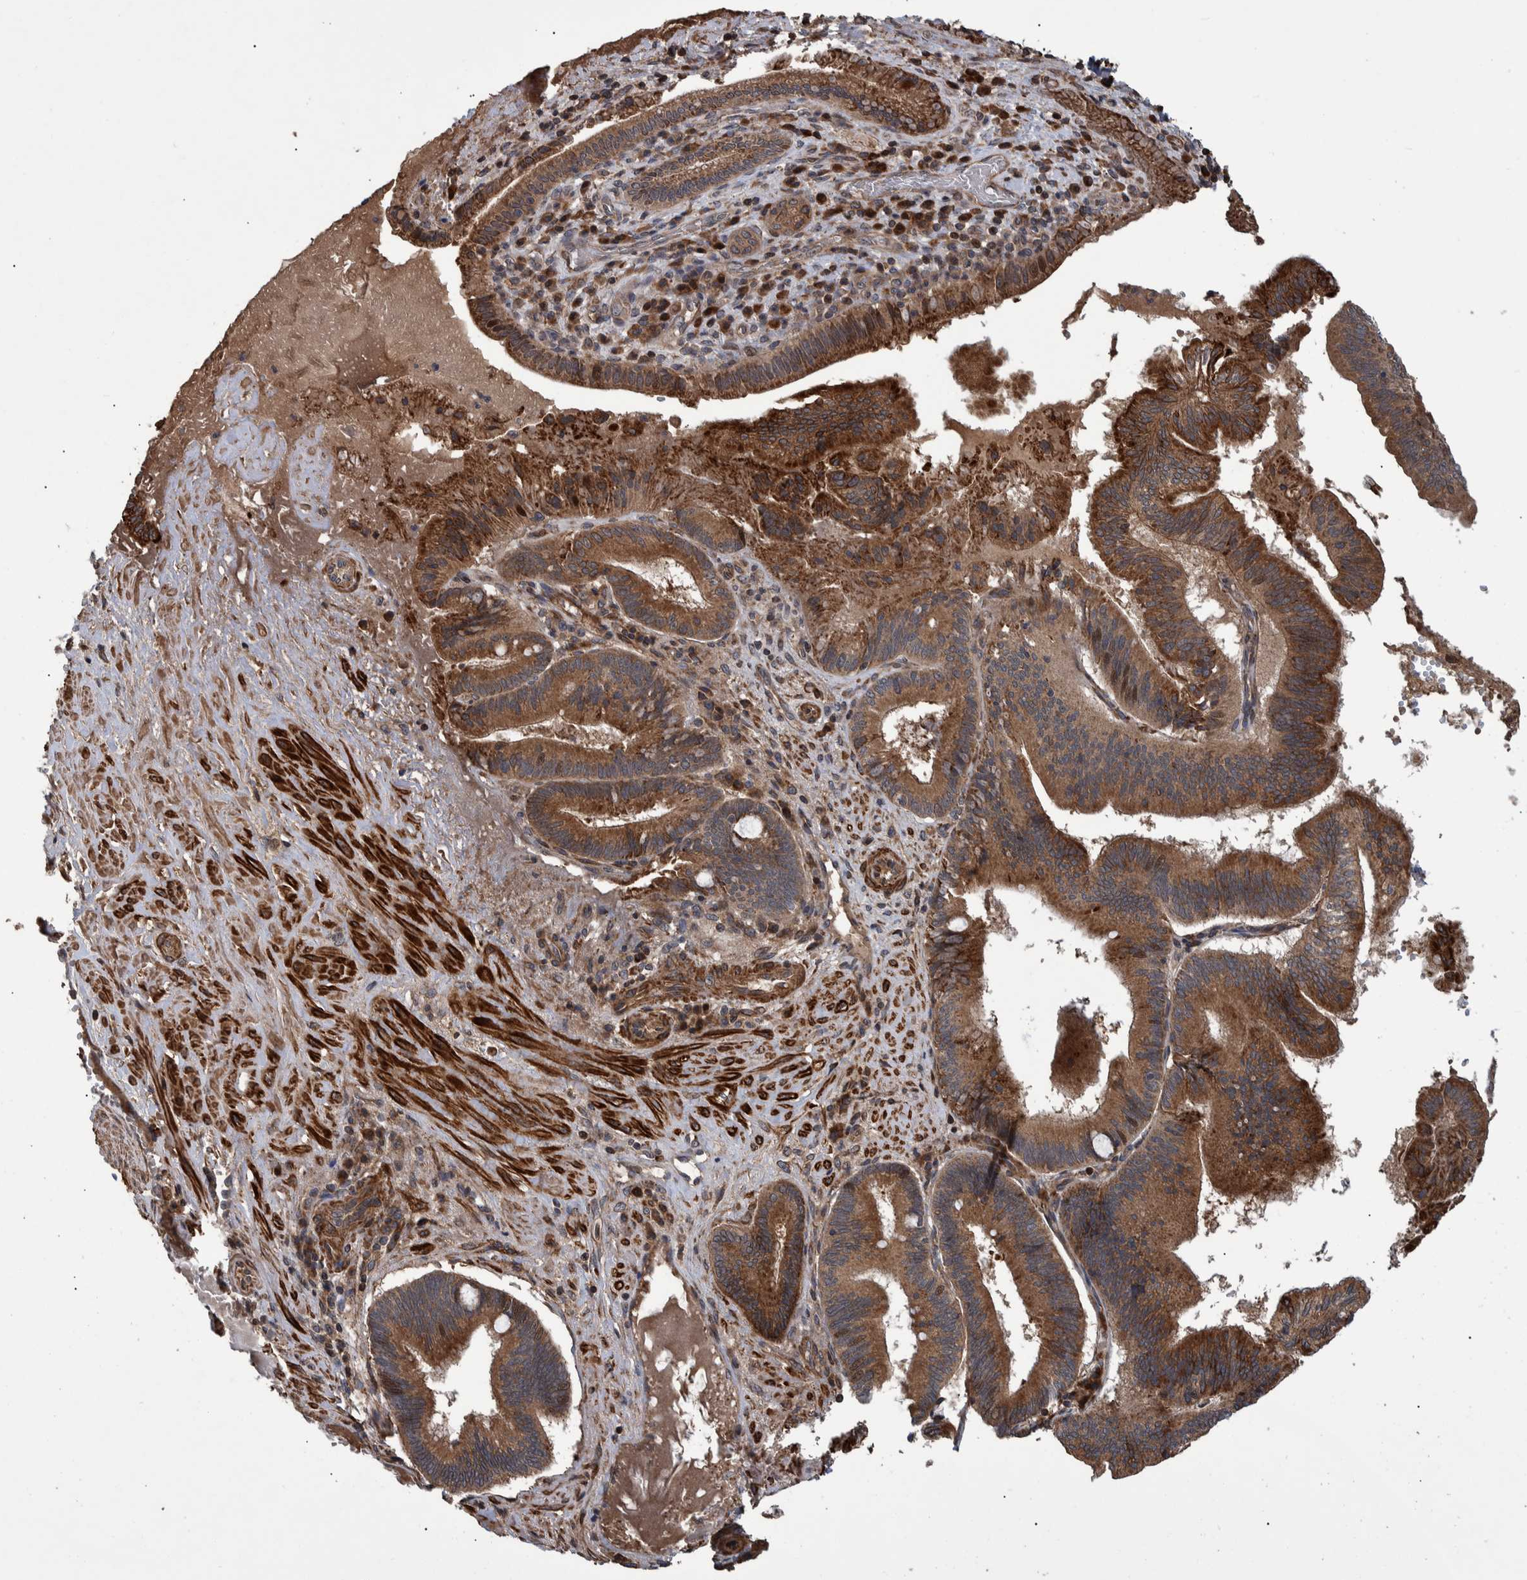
{"staining": {"intensity": "moderate", "quantity": ">75%", "location": "cytoplasmic/membranous"}, "tissue": "pancreatic cancer", "cell_type": "Tumor cells", "image_type": "cancer", "snomed": [{"axis": "morphology", "description": "Adenocarcinoma, NOS"}, {"axis": "topography", "description": "Pancreas"}], "caption": "The micrograph exhibits a brown stain indicating the presence of a protein in the cytoplasmic/membranous of tumor cells in adenocarcinoma (pancreatic).", "gene": "B3GNTL1", "patient": {"sex": "male", "age": 82}}